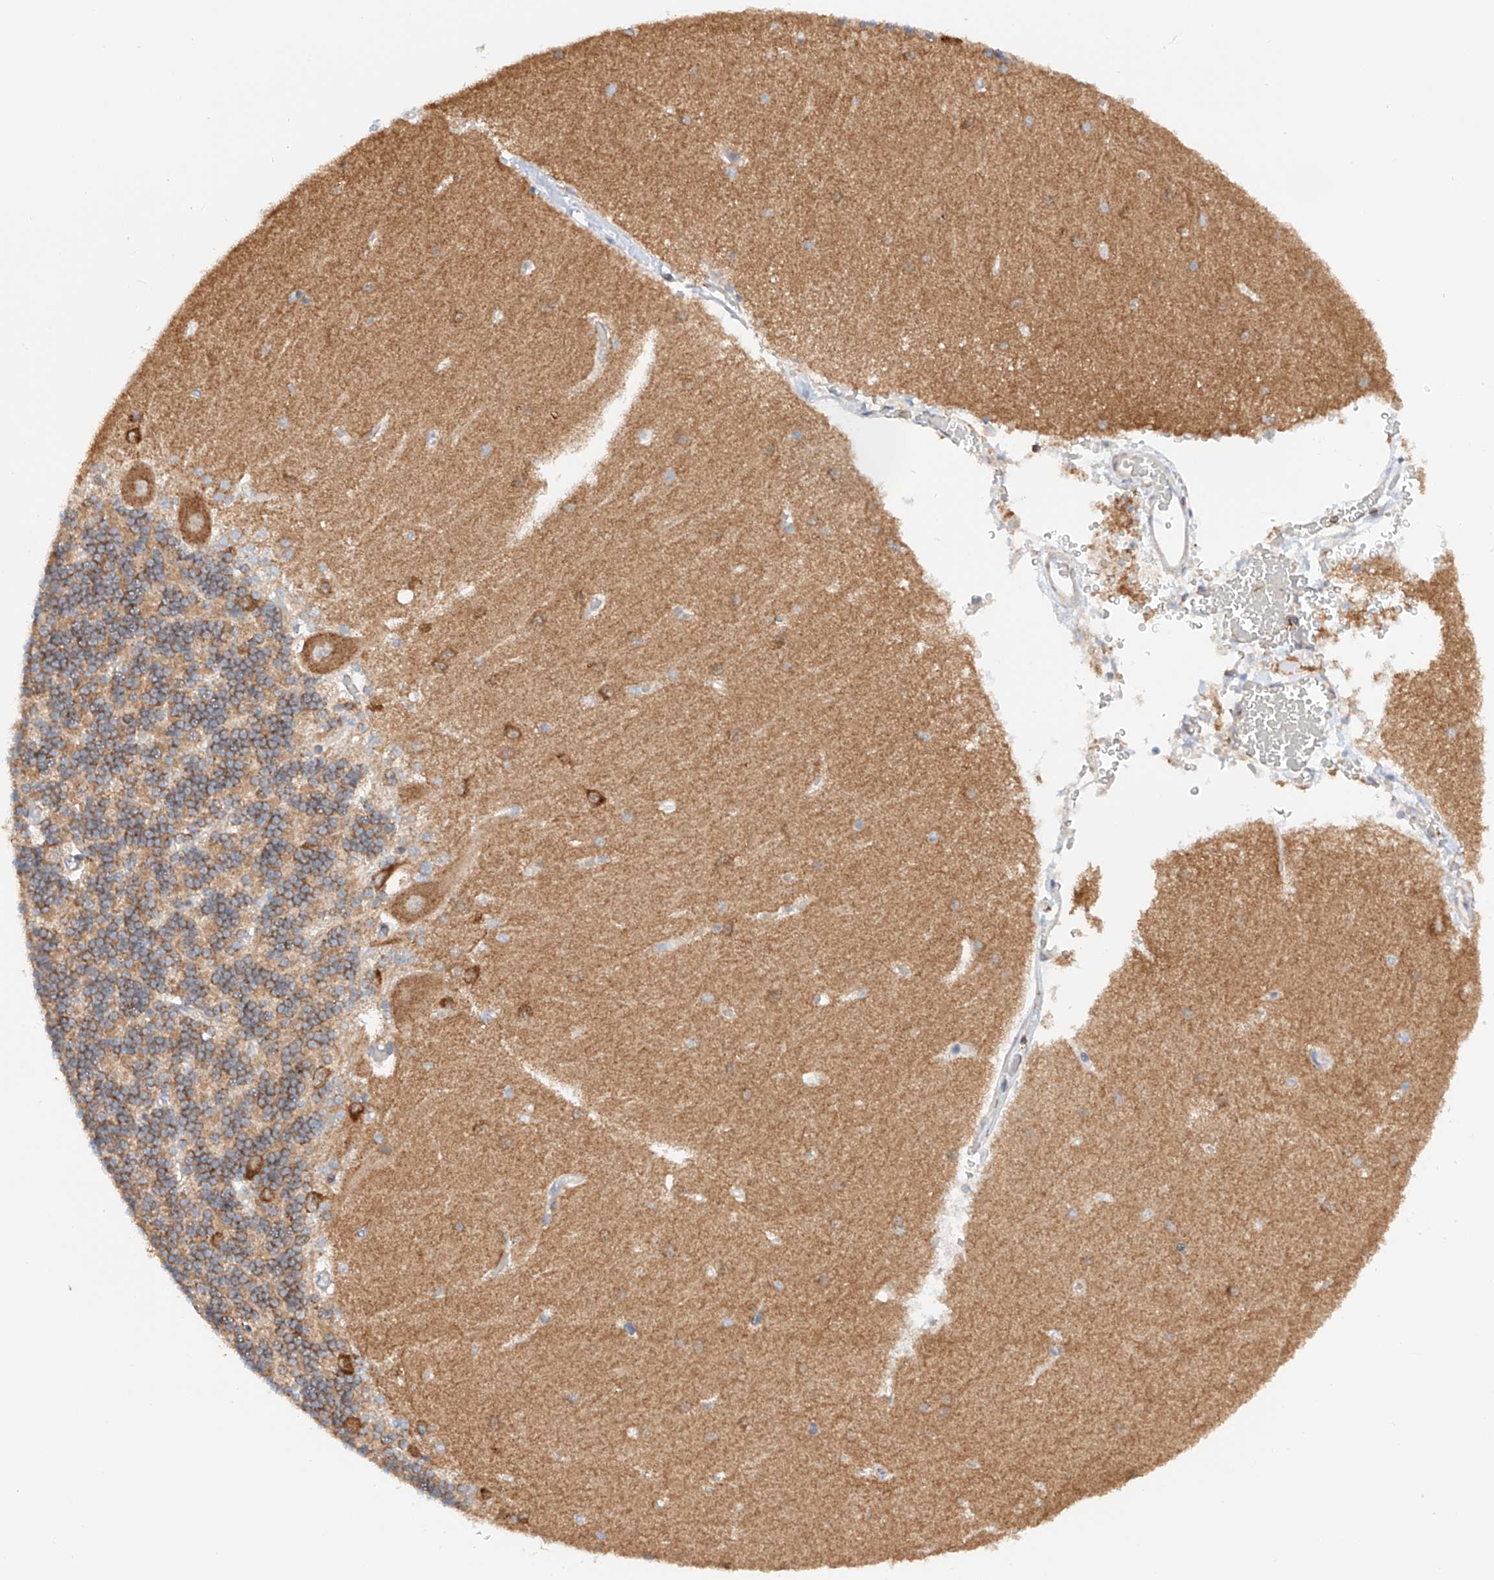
{"staining": {"intensity": "weak", "quantity": "<25%", "location": "cytoplasmic/membranous"}, "tissue": "cerebellum", "cell_type": "Cells in granular layer", "image_type": "normal", "snomed": [{"axis": "morphology", "description": "Normal tissue, NOS"}, {"axis": "topography", "description": "Cerebellum"}], "caption": "Immunohistochemistry image of normal cerebellum: human cerebellum stained with DAB (3,3'-diaminobenzidine) displays no significant protein expression in cells in granular layer. The staining was performed using DAB to visualize the protein expression in brown, while the nuclei were stained in blue with hematoxylin (Magnification: 20x).", "gene": "MFN2", "patient": {"sex": "male", "age": 37}}